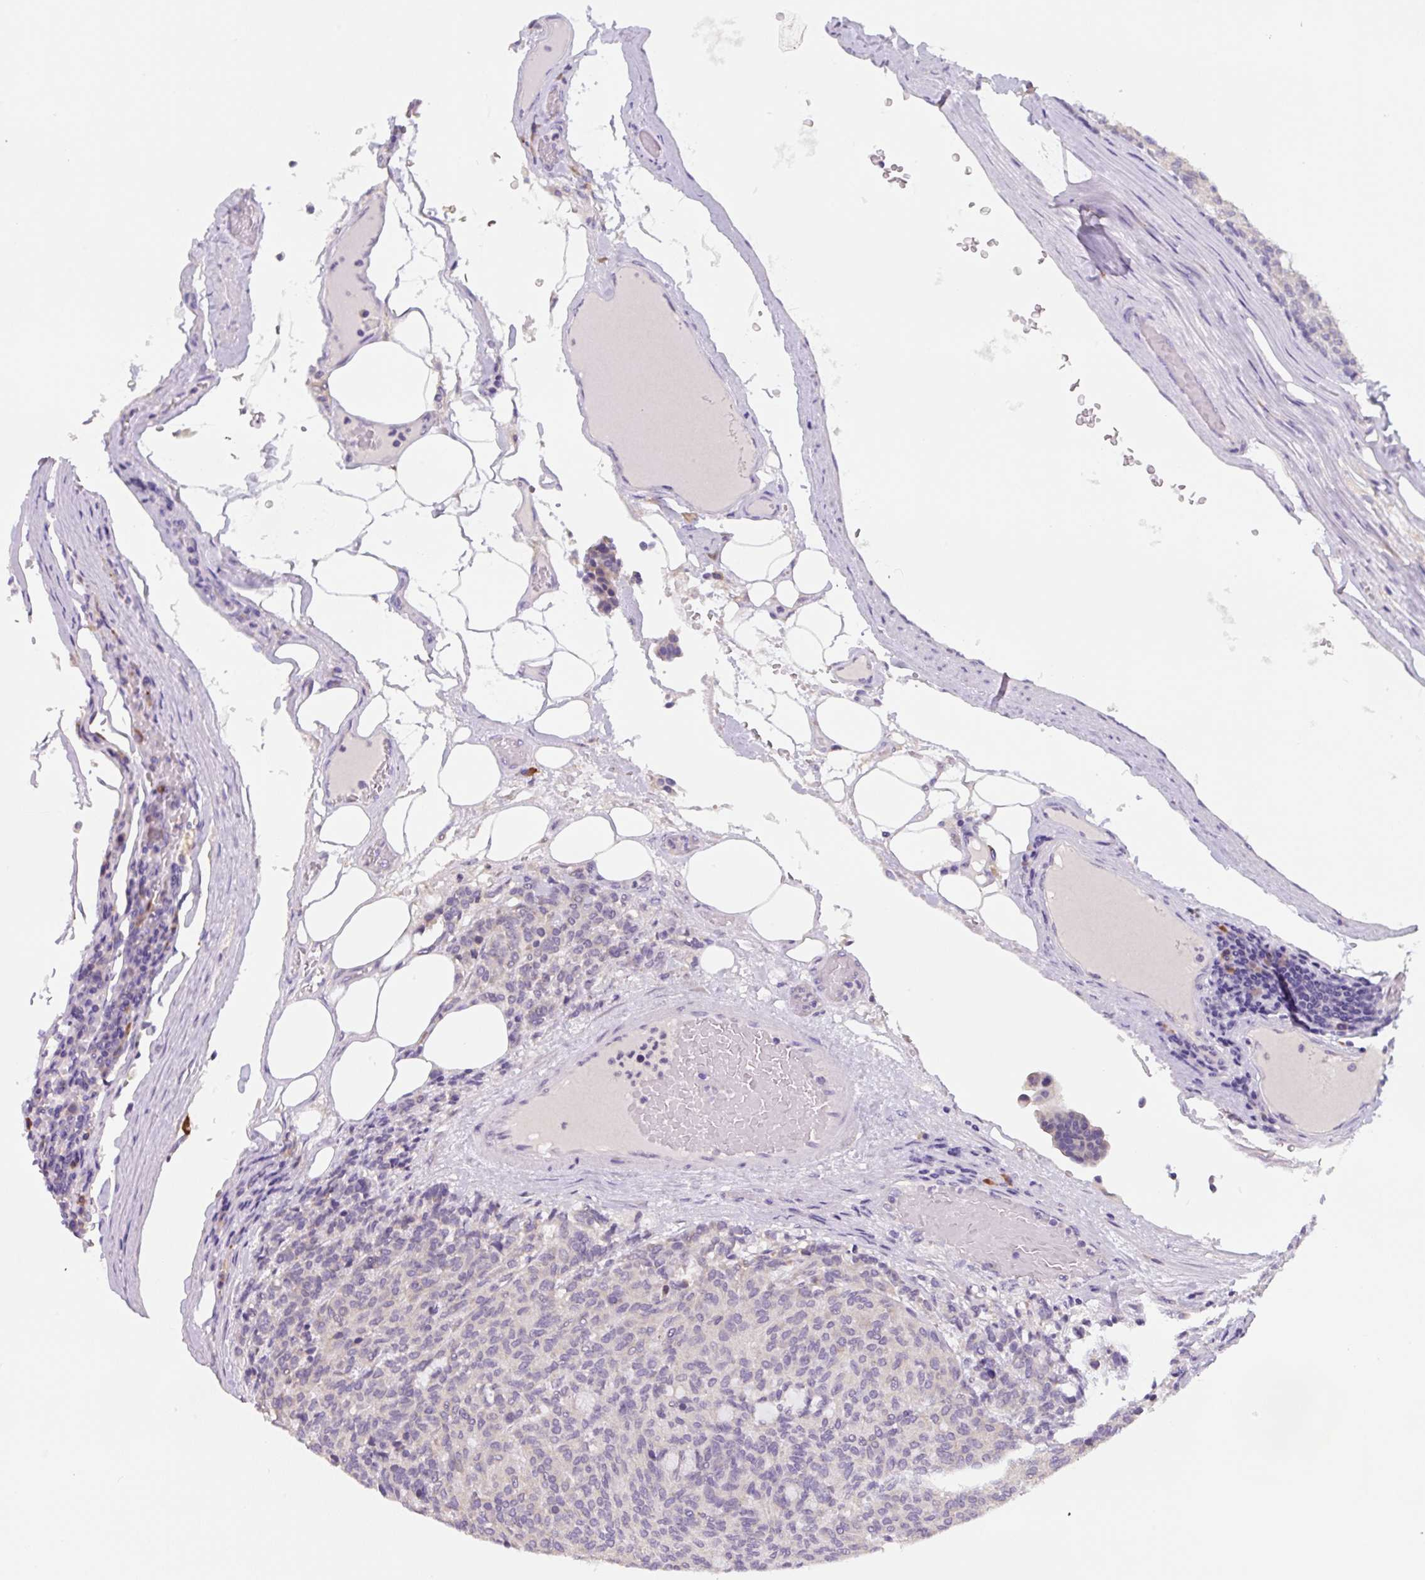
{"staining": {"intensity": "negative", "quantity": "none", "location": "none"}, "tissue": "carcinoid", "cell_type": "Tumor cells", "image_type": "cancer", "snomed": [{"axis": "morphology", "description": "Carcinoid, malignant, NOS"}, {"axis": "topography", "description": "Pancreas"}], "caption": "This is an immunohistochemistry (IHC) photomicrograph of carcinoid. There is no positivity in tumor cells.", "gene": "FZD5", "patient": {"sex": "female", "age": 54}}